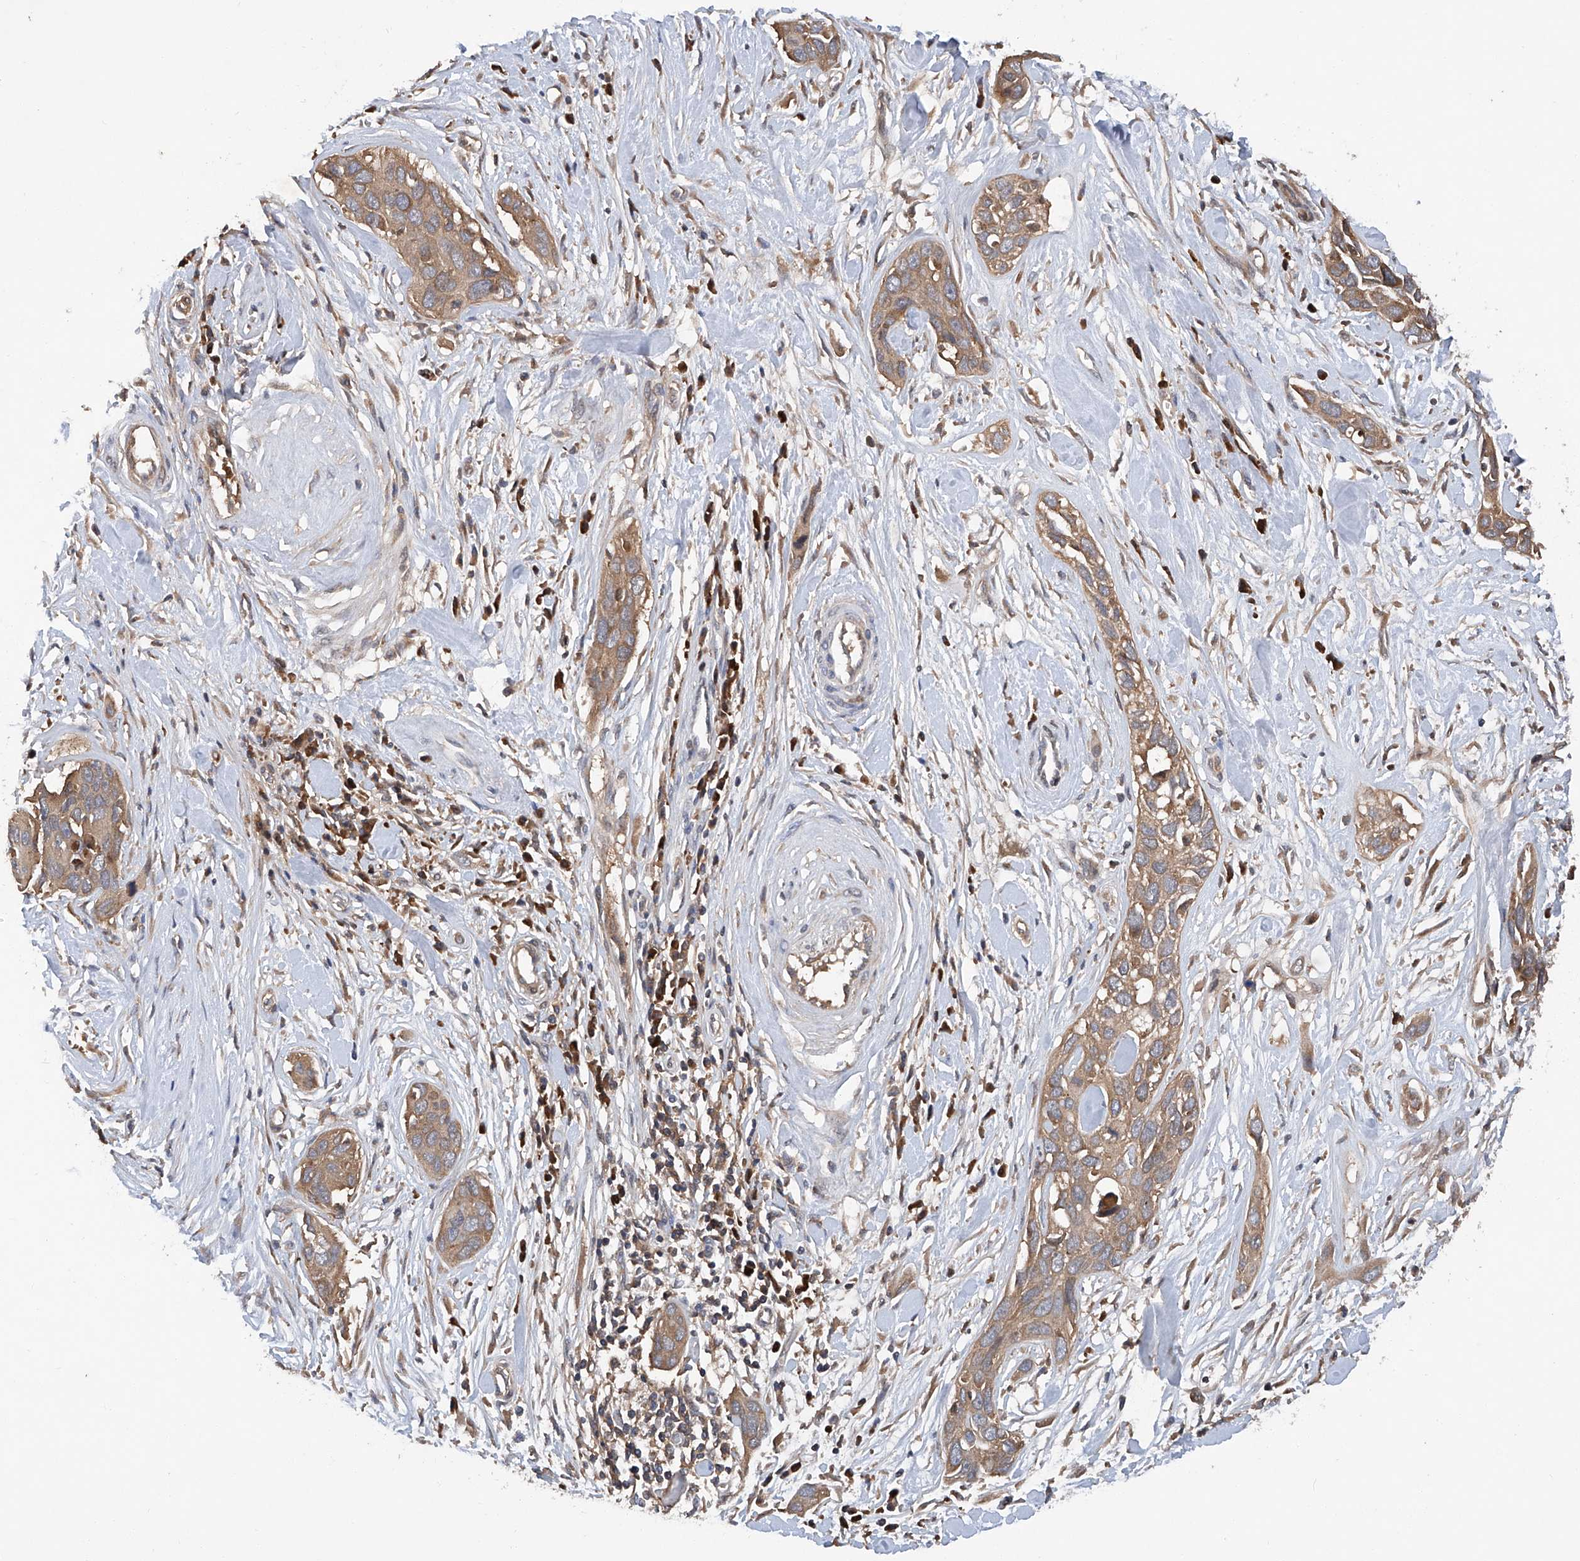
{"staining": {"intensity": "moderate", "quantity": ">75%", "location": "cytoplasmic/membranous"}, "tissue": "pancreatic cancer", "cell_type": "Tumor cells", "image_type": "cancer", "snomed": [{"axis": "morphology", "description": "Adenocarcinoma, NOS"}, {"axis": "topography", "description": "Pancreas"}], "caption": "Immunohistochemistry (IHC) histopathology image of neoplastic tissue: pancreatic cancer stained using immunohistochemistry (IHC) shows medium levels of moderate protein expression localized specifically in the cytoplasmic/membranous of tumor cells, appearing as a cytoplasmic/membranous brown color.", "gene": "ASCC3", "patient": {"sex": "female", "age": 60}}